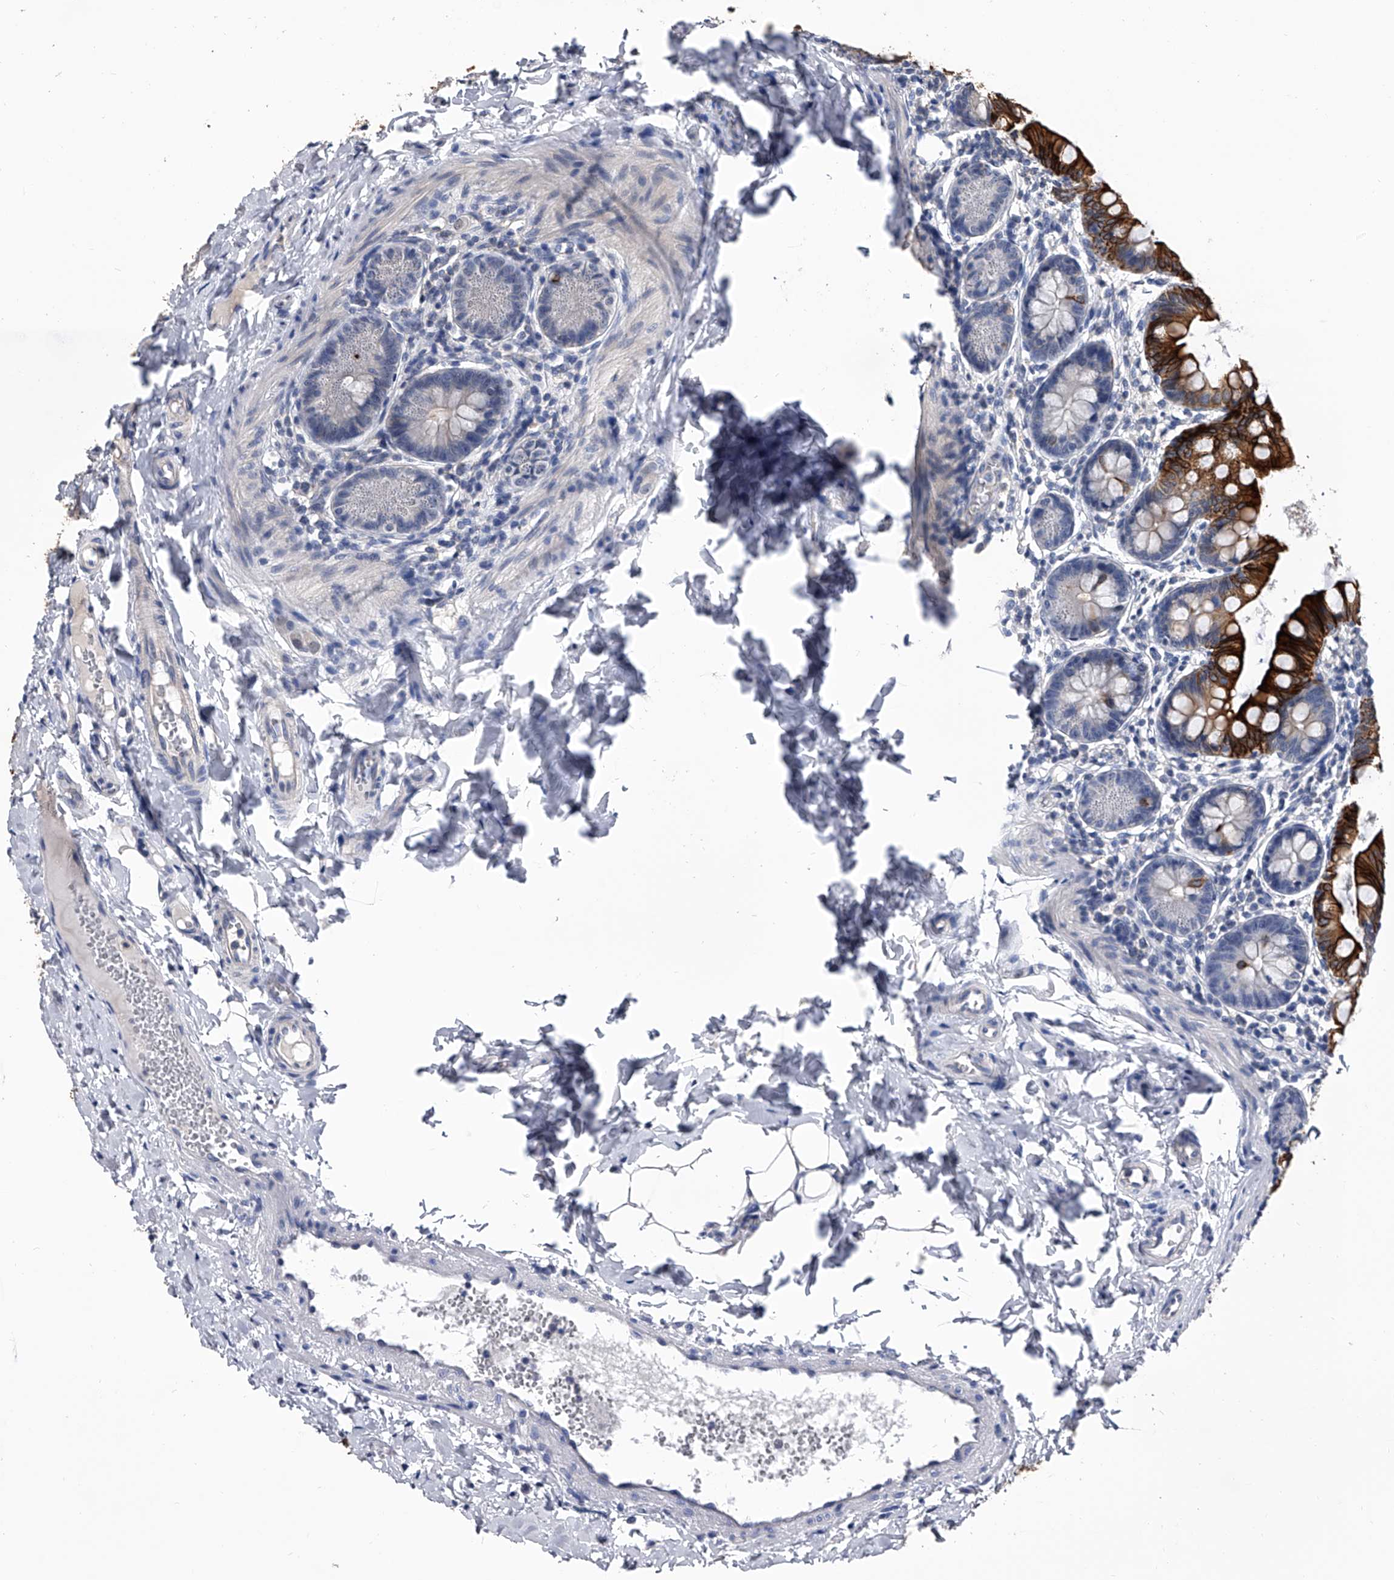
{"staining": {"intensity": "strong", "quantity": "25%-75%", "location": "cytoplasmic/membranous"}, "tissue": "small intestine", "cell_type": "Glandular cells", "image_type": "normal", "snomed": [{"axis": "morphology", "description": "Normal tissue, NOS"}, {"axis": "topography", "description": "Small intestine"}], "caption": "A histopathology image of human small intestine stained for a protein displays strong cytoplasmic/membranous brown staining in glandular cells.", "gene": "EFCAB7", "patient": {"sex": "male", "age": 7}}